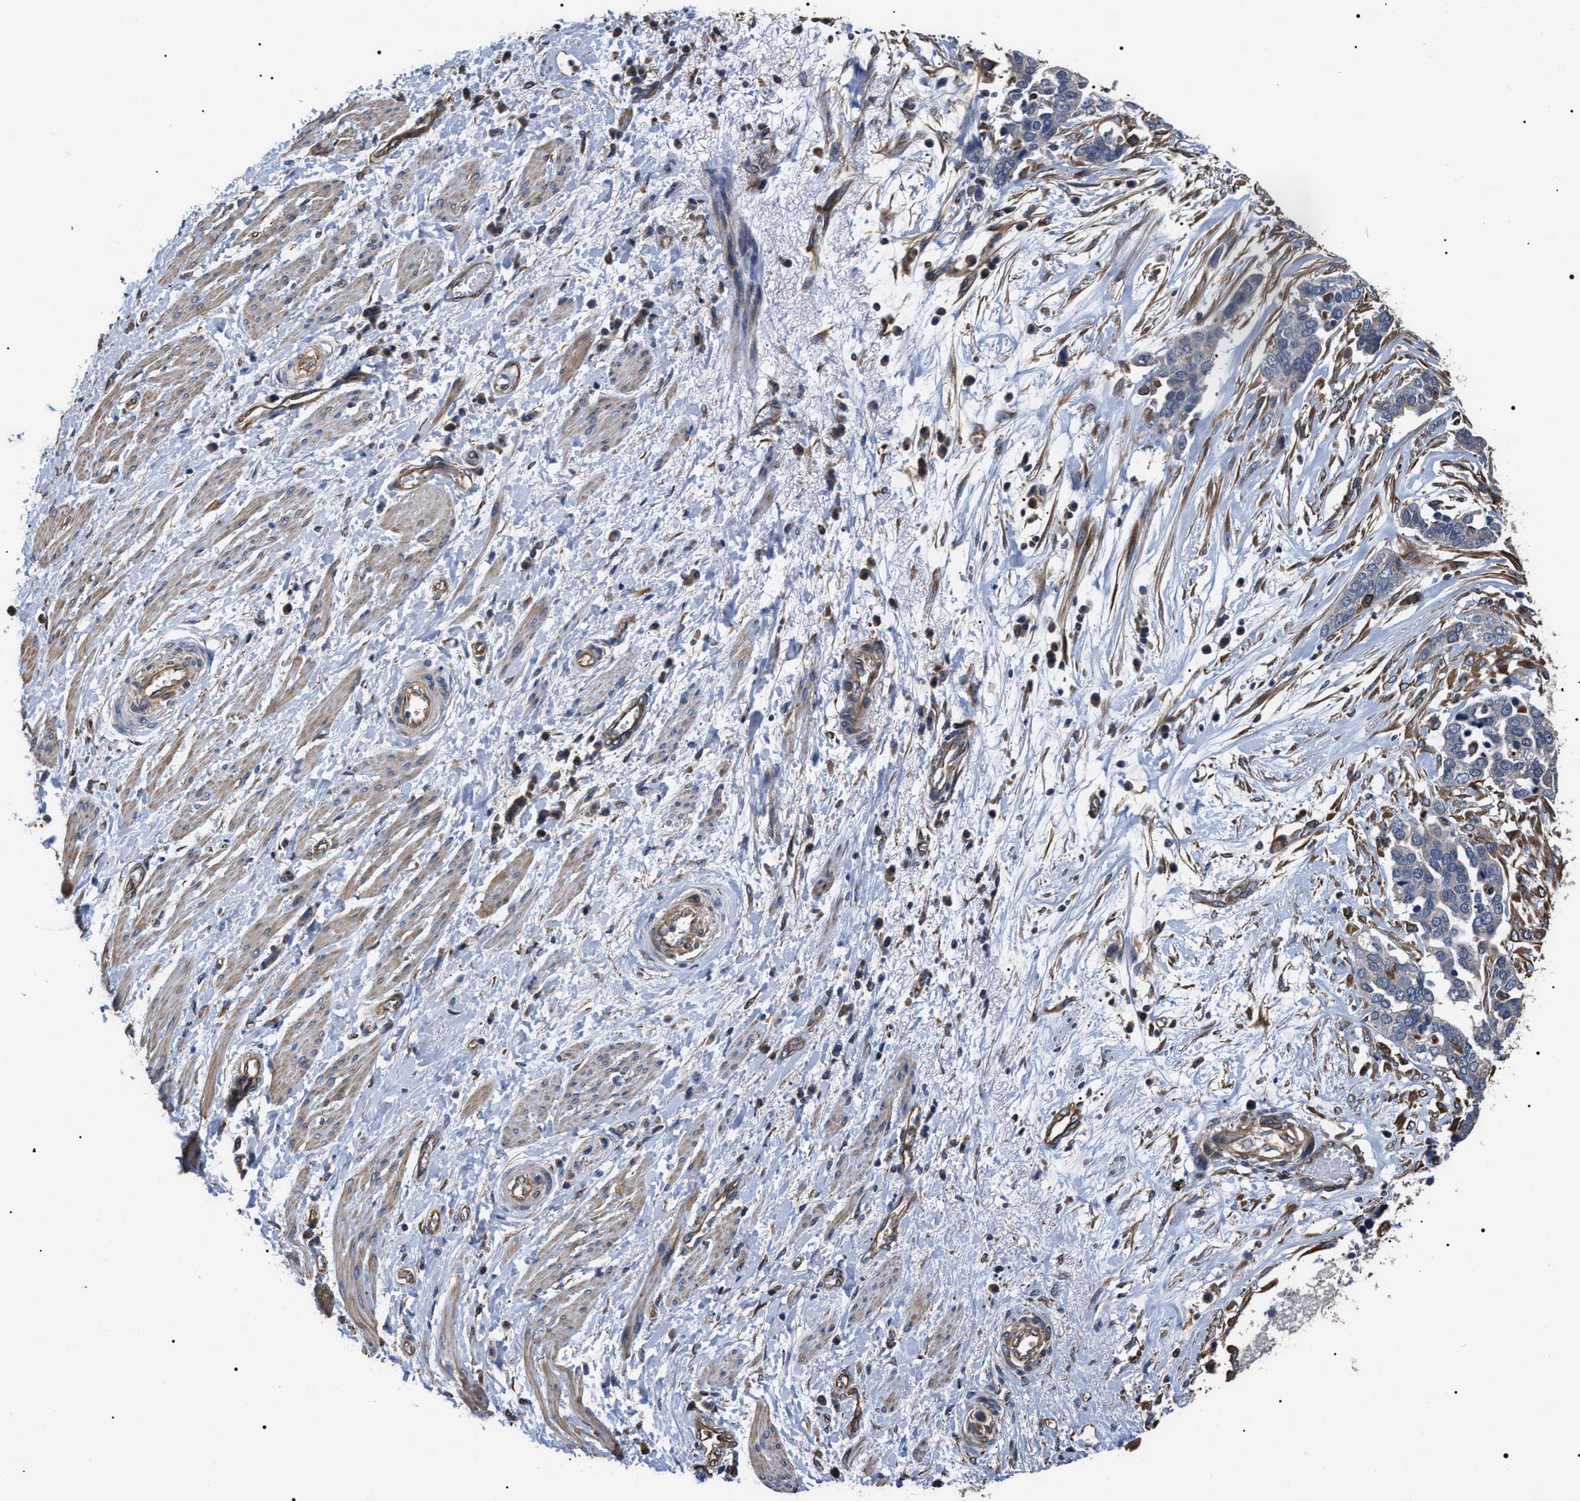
{"staining": {"intensity": "negative", "quantity": "none", "location": "none"}, "tissue": "ovarian cancer", "cell_type": "Tumor cells", "image_type": "cancer", "snomed": [{"axis": "morphology", "description": "Cystadenocarcinoma, serous, NOS"}, {"axis": "topography", "description": "Ovary"}], "caption": "Human serous cystadenocarcinoma (ovarian) stained for a protein using immunohistochemistry reveals no positivity in tumor cells.", "gene": "TSPAN33", "patient": {"sex": "female", "age": 44}}